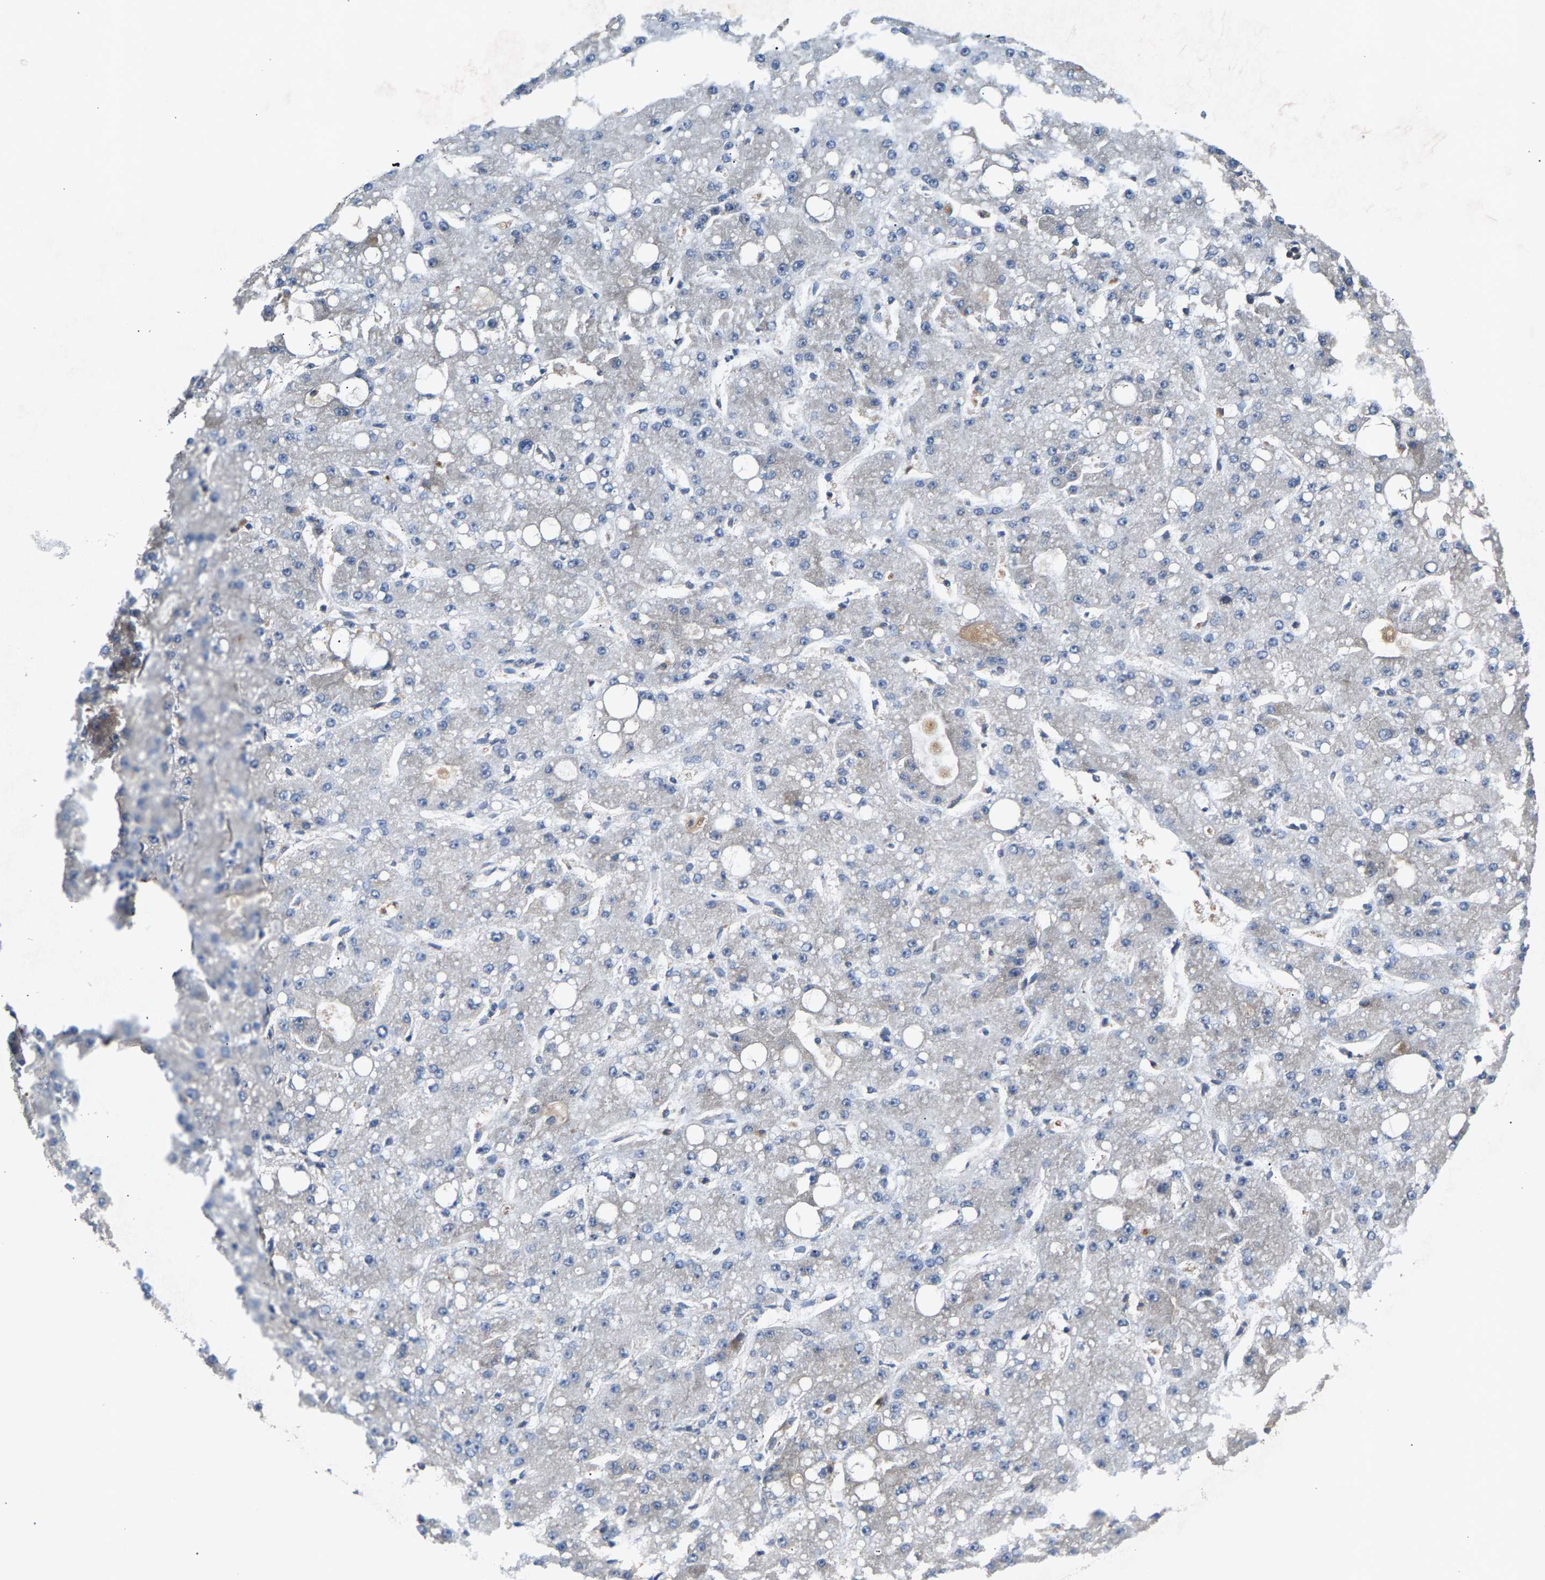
{"staining": {"intensity": "negative", "quantity": "none", "location": "none"}, "tissue": "liver cancer", "cell_type": "Tumor cells", "image_type": "cancer", "snomed": [{"axis": "morphology", "description": "Carcinoma, Hepatocellular, NOS"}, {"axis": "topography", "description": "Liver"}], "caption": "This is an immunohistochemistry (IHC) micrograph of human liver hepatocellular carcinoma. There is no positivity in tumor cells.", "gene": "KRTAP27-1", "patient": {"sex": "male", "age": 67}}